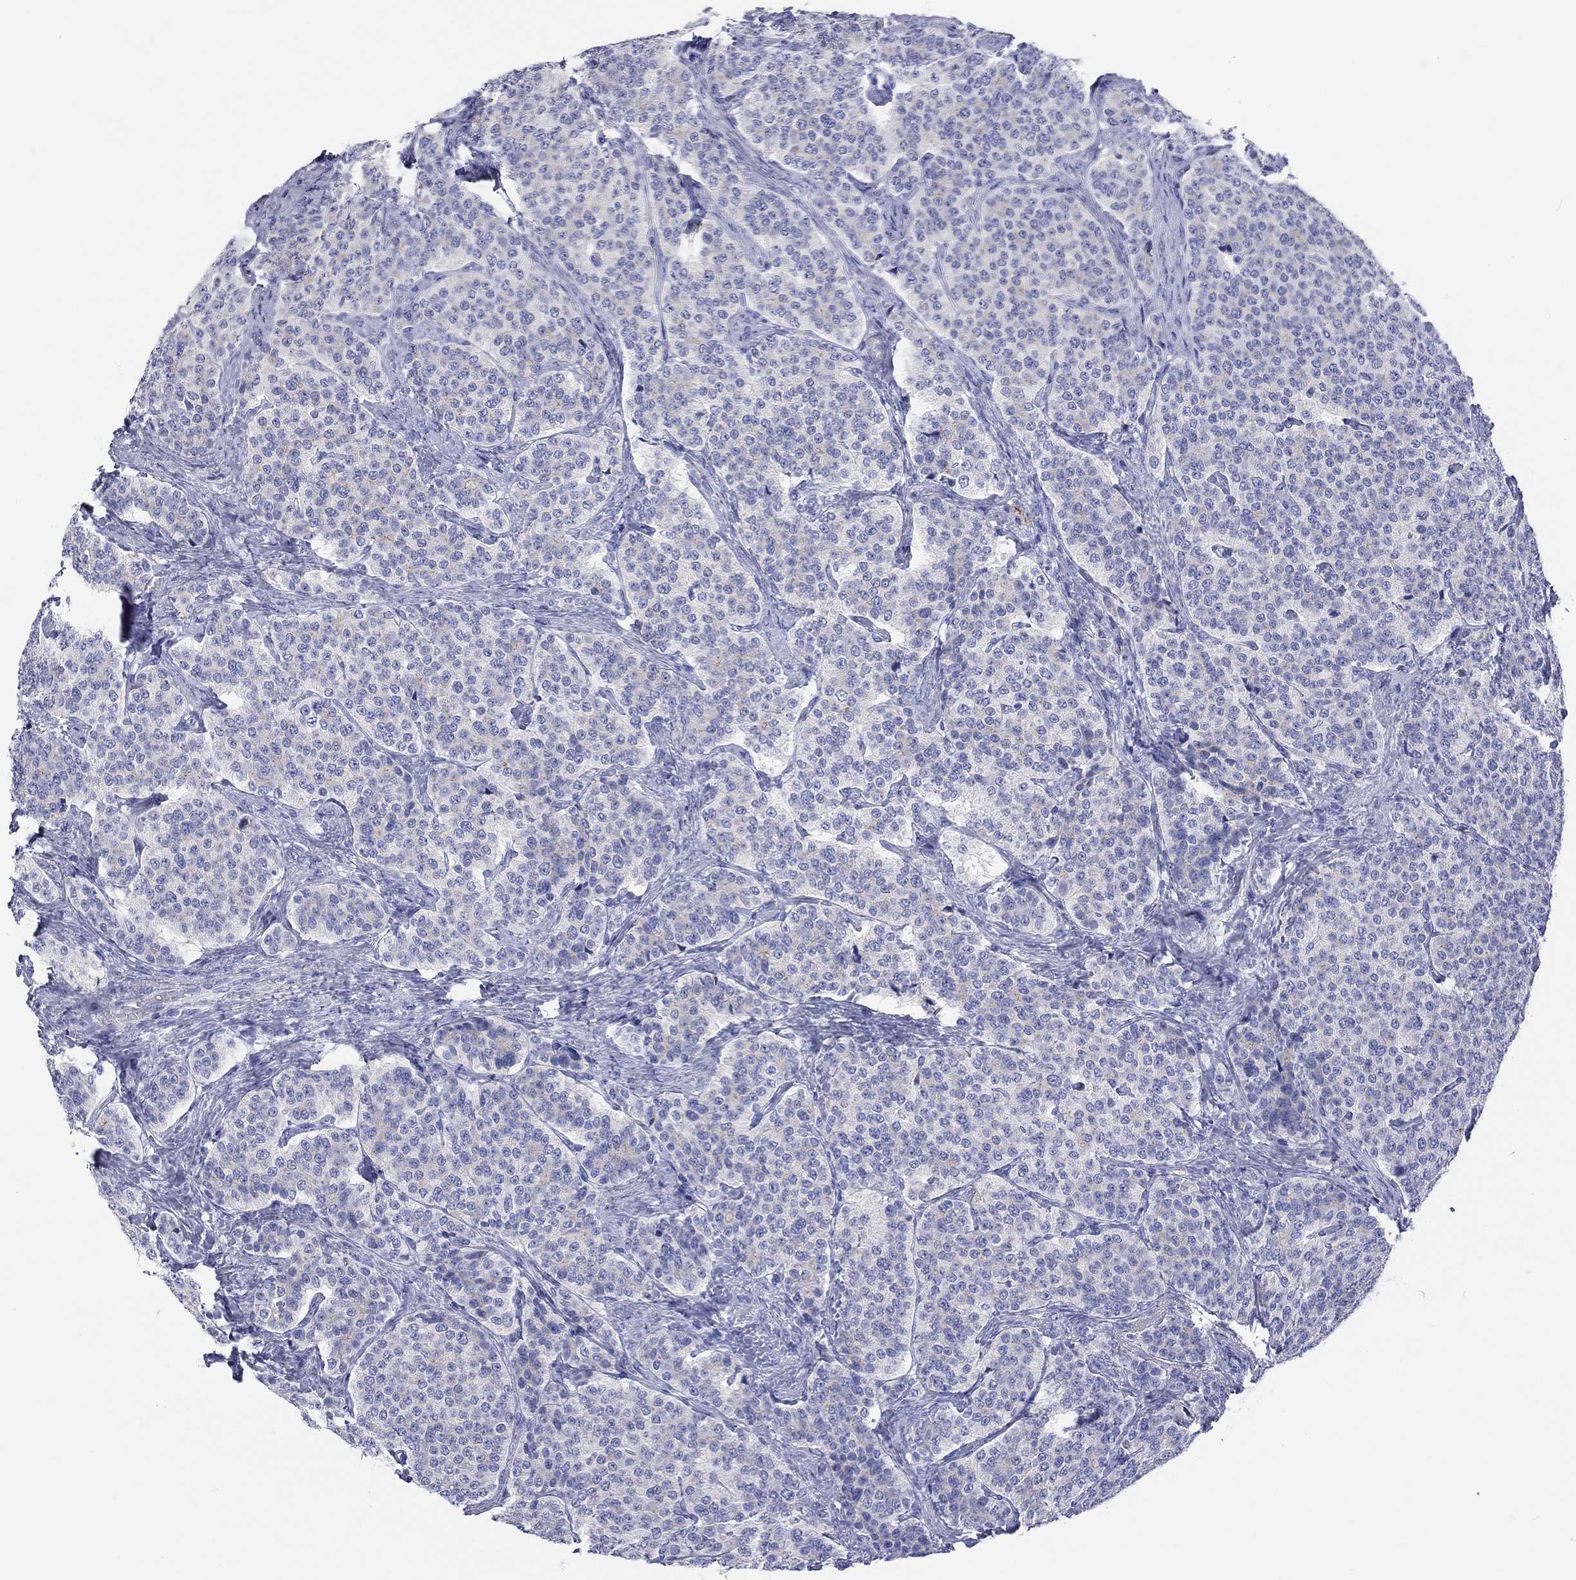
{"staining": {"intensity": "negative", "quantity": "none", "location": "none"}, "tissue": "carcinoid", "cell_type": "Tumor cells", "image_type": "cancer", "snomed": [{"axis": "morphology", "description": "Carcinoid, malignant, NOS"}, {"axis": "topography", "description": "Small intestine"}], "caption": "This is an immunohistochemistry (IHC) photomicrograph of human malignant carcinoid. There is no staining in tumor cells.", "gene": "SPATA9", "patient": {"sex": "female", "age": 58}}